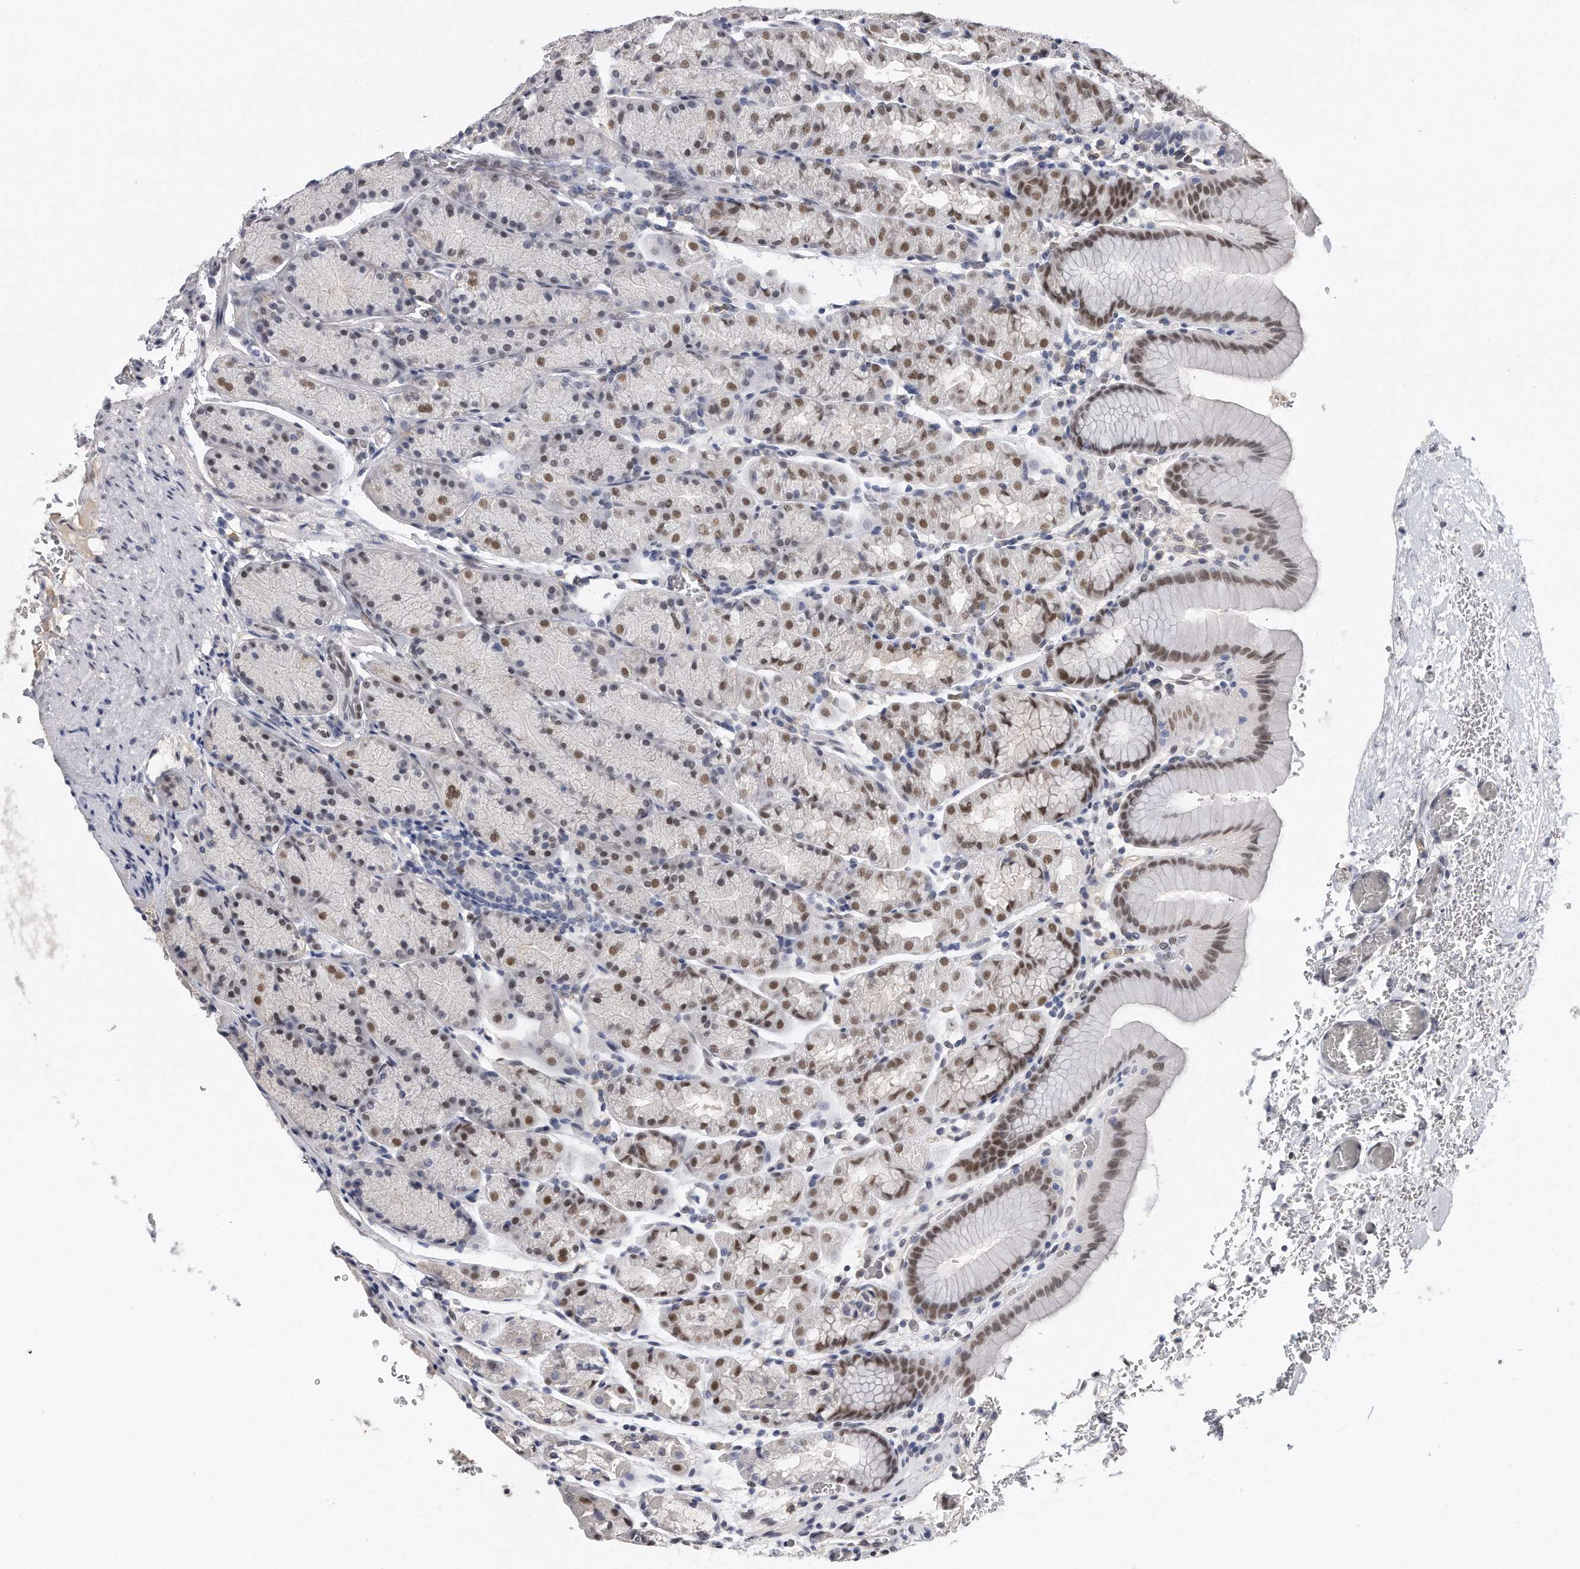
{"staining": {"intensity": "moderate", "quantity": "25%-75%", "location": "nuclear"}, "tissue": "stomach", "cell_type": "Glandular cells", "image_type": "normal", "snomed": [{"axis": "morphology", "description": "Normal tissue, NOS"}, {"axis": "topography", "description": "Stomach"}], "caption": "Normal stomach exhibits moderate nuclear staining in about 25%-75% of glandular cells, visualized by immunohistochemistry. (IHC, brightfield microscopy, high magnification).", "gene": "CTBP2", "patient": {"sex": "male", "age": 42}}